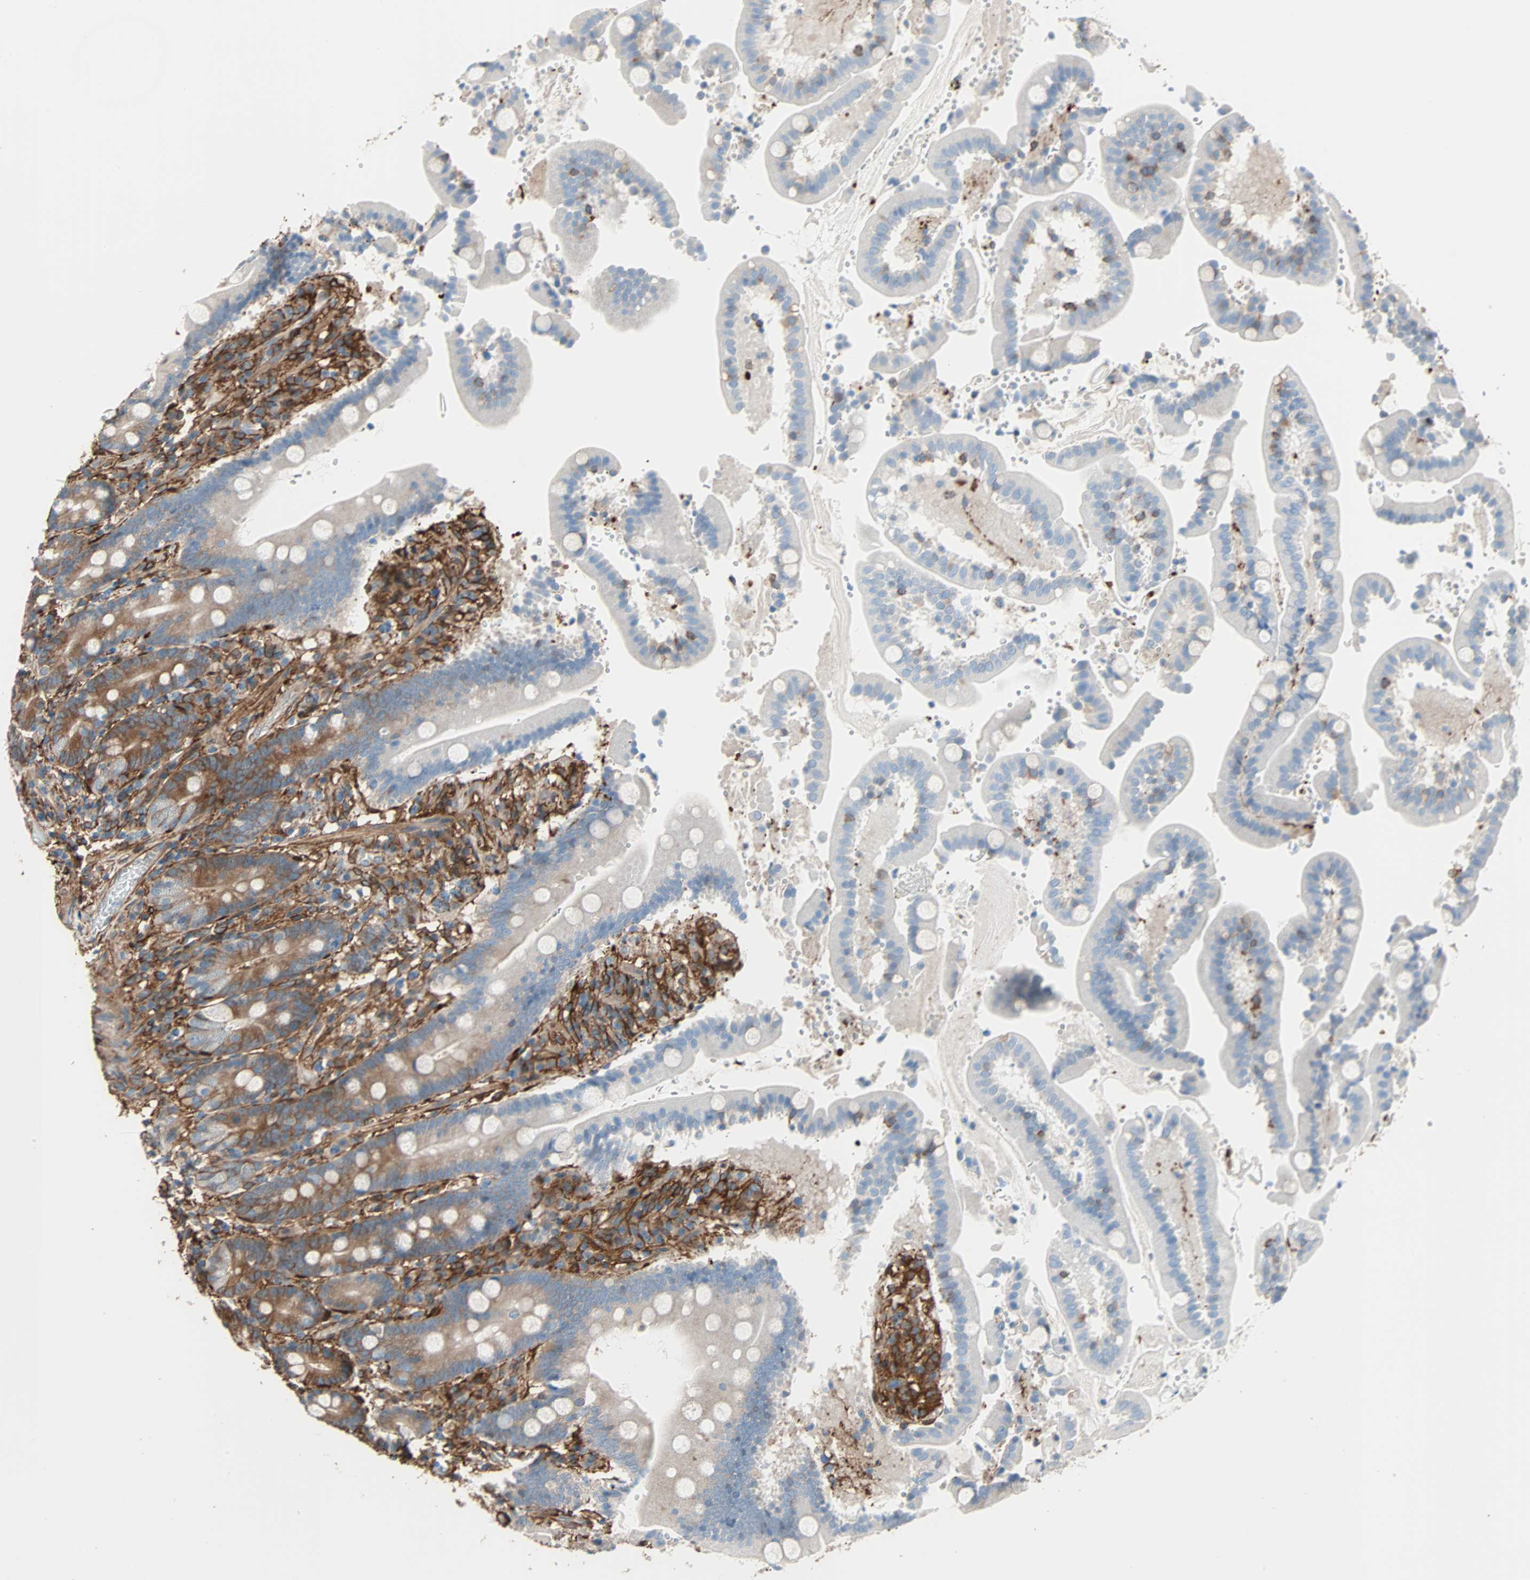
{"staining": {"intensity": "moderate", "quantity": "25%-75%", "location": "cytoplasmic/membranous"}, "tissue": "duodenum", "cell_type": "Glandular cells", "image_type": "normal", "snomed": [{"axis": "morphology", "description": "Normal tissue, NOS"}, {"axis": "topography", "description": "Small intestine, NOS"}], "caption": "This is a photomicrograph of immunohistochemistry staining of normal duodenum, which shows moderate positivity in the cytoplasmic/membranous of glandular cells.", "gene": "EPB41L2", "patient": {"sex": "female", "age": 71}}